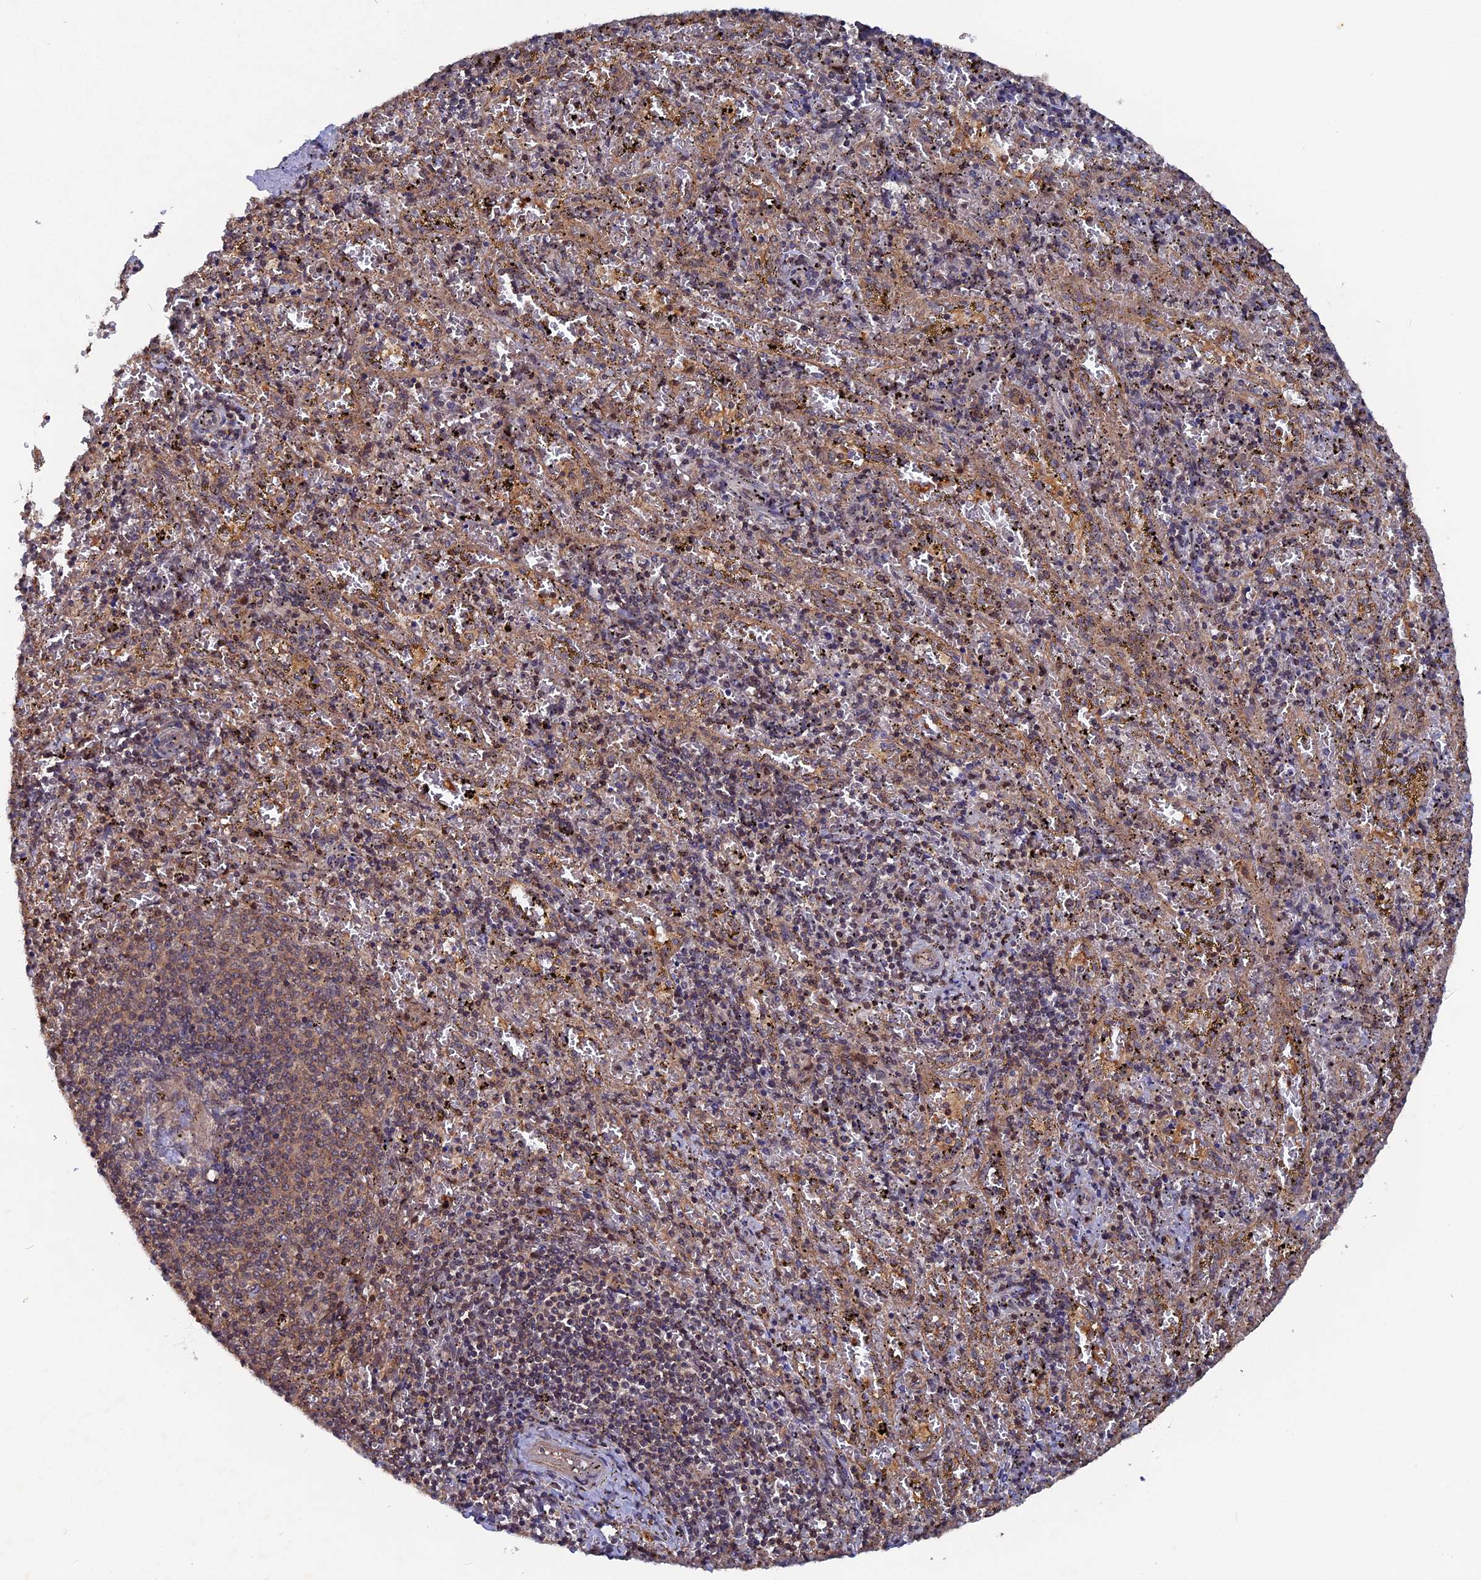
{"staining": {"intensity": "moderate", "quantity": "25%-75%", "location": "cytoplasmic/membranous,nuclear"}, "tissue": "spleen", "cell_type": "Cells in red pulp", "image_type": "normal", "snomed": [{"axis": "morphology", "description": "Normal tissue, NOS"}, {"axis": "topography", "description": "Spleen"}], "caption": "An image of spleen stained for a protein reveals moderate cytoplasmic/membranous,nuclear brown staining in cells in red pulp. The staining is performed using DAB brown chromogen to label protein expression. The nuclei are counter-stained blue using hematoxylin.", "gene": "TMC5", "patient": {"sex": "male", "age": 11}}